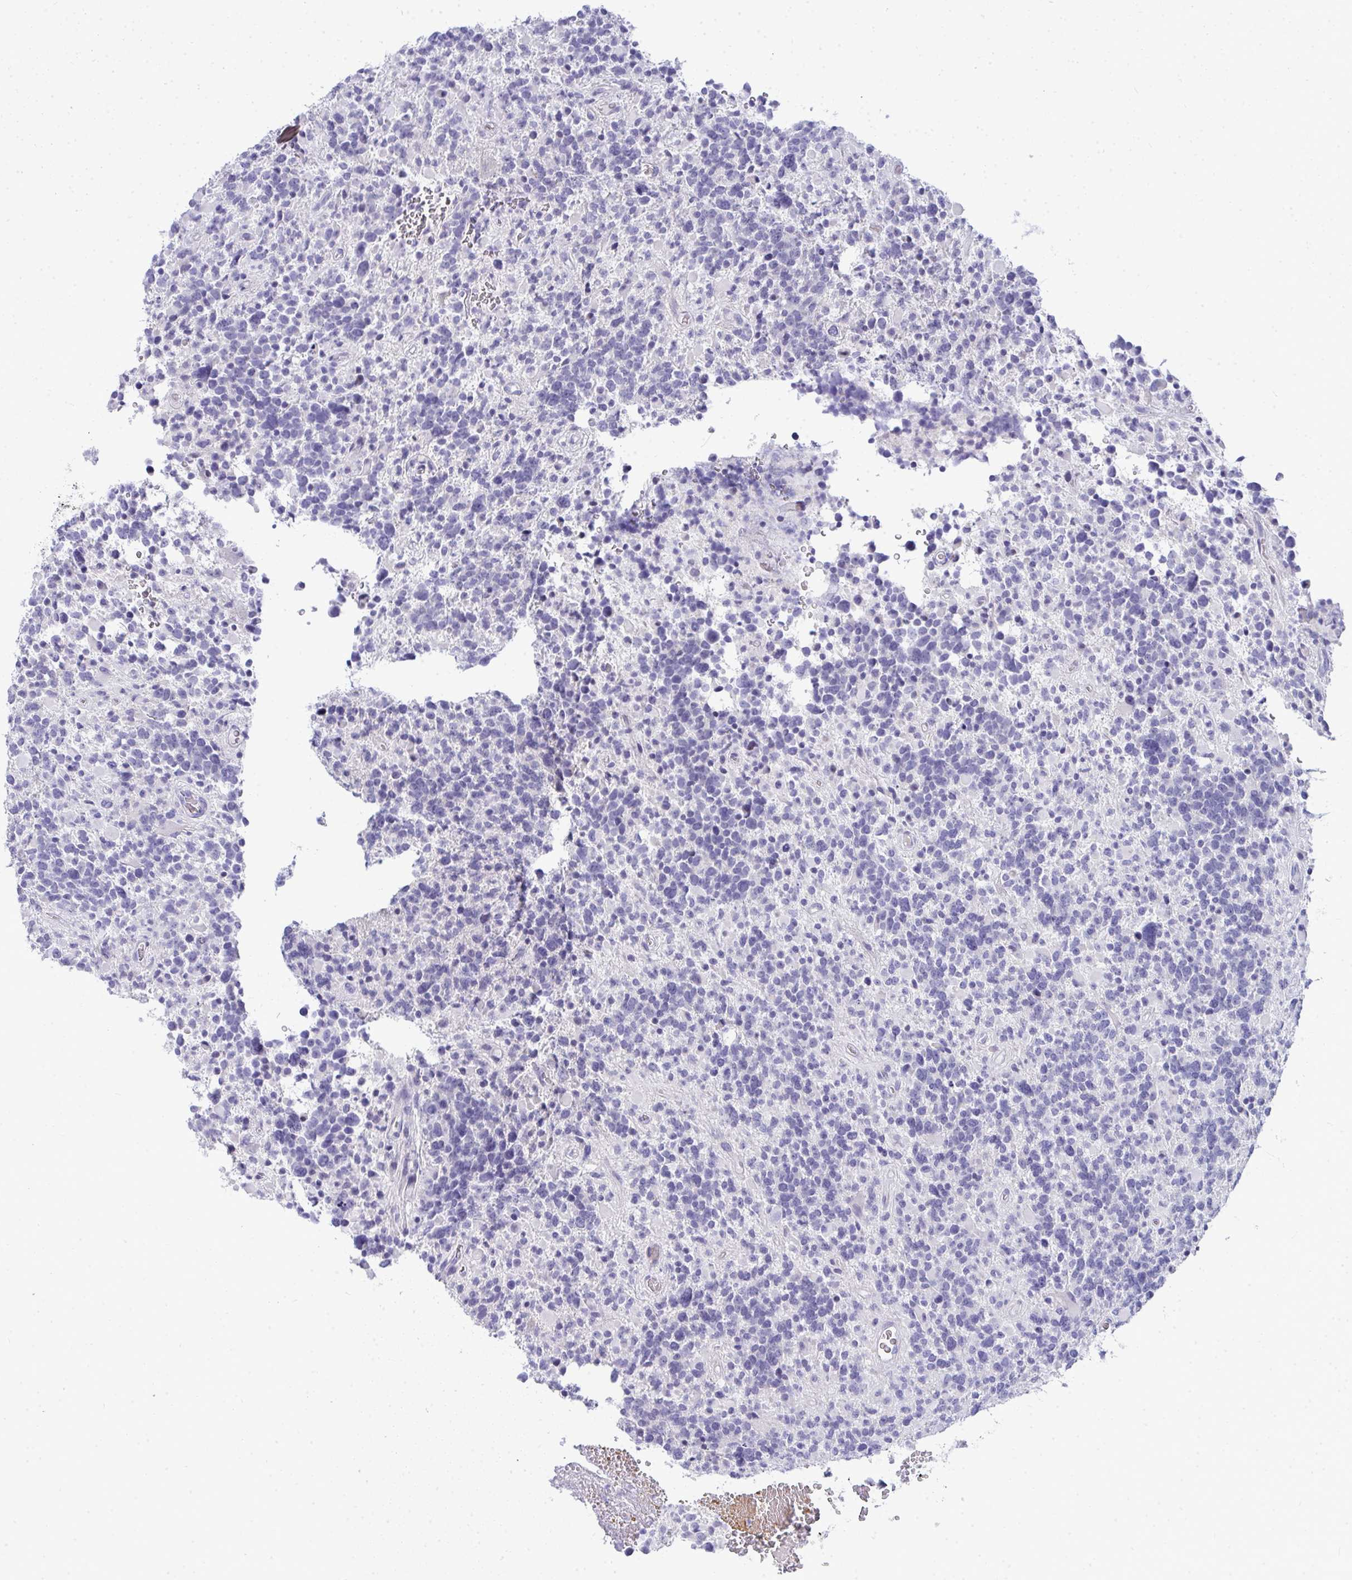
{"staining": {"intensity": "negative", "quantity": "none", "location": "none"}, "tissue": "glioma", "cell_type": "Tumor cells", "image_type": "cancer", "snomed": [{"axis": "morphology", "description": "Glioma, malignant, High grade"}, {"axis": "topography", "description": "Brain"}], "caption": "Immunohistochemistry (IHC) of human malignant high-grade glioma exhibits no positivity in tumor cells.", "gene": "ZNF182", "patient": {"sex": "female", "age": 40}}